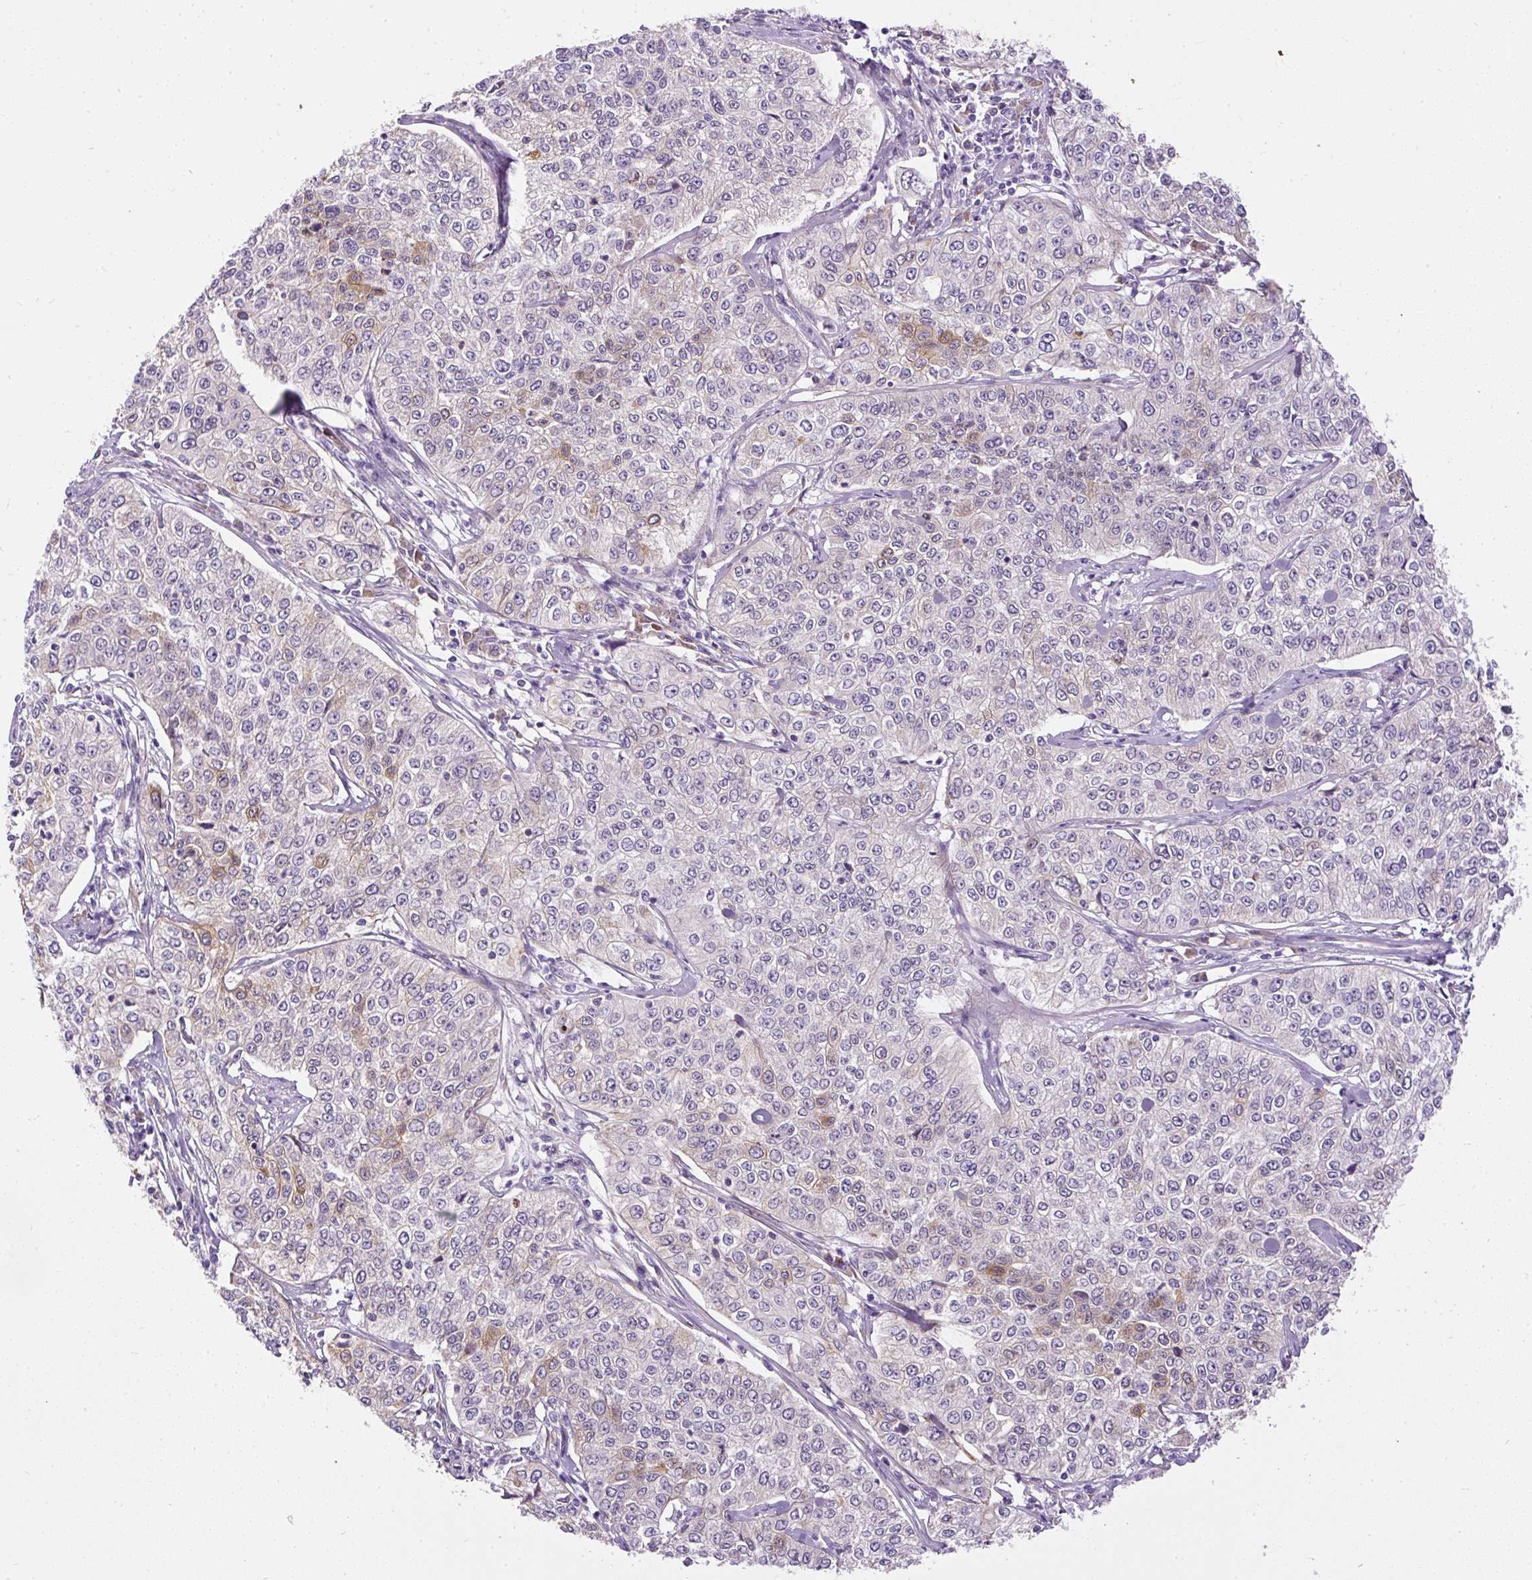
{"staining": {"intensity": "weak", "quantity": "<25%", "location": "cytoplasmic/membranous"}, "tissue": "cervical cancer", "cell_type": "Tumor cells", "image_type": "cancer", "snomed": [{"axis": "morphology", "description": "Squamous cell carcinoma, NOS"}, {"axis": "topography", "description": "Cervix"}], "caption": "This image is of cervical squamous cell carcinoma stained with IHC to label a protein in brown with the nuclei are counter-stained blue. There is no expression in tumor cells.", "gene": "FAM149A", "patient": {"sex": "female", "age": 35}}